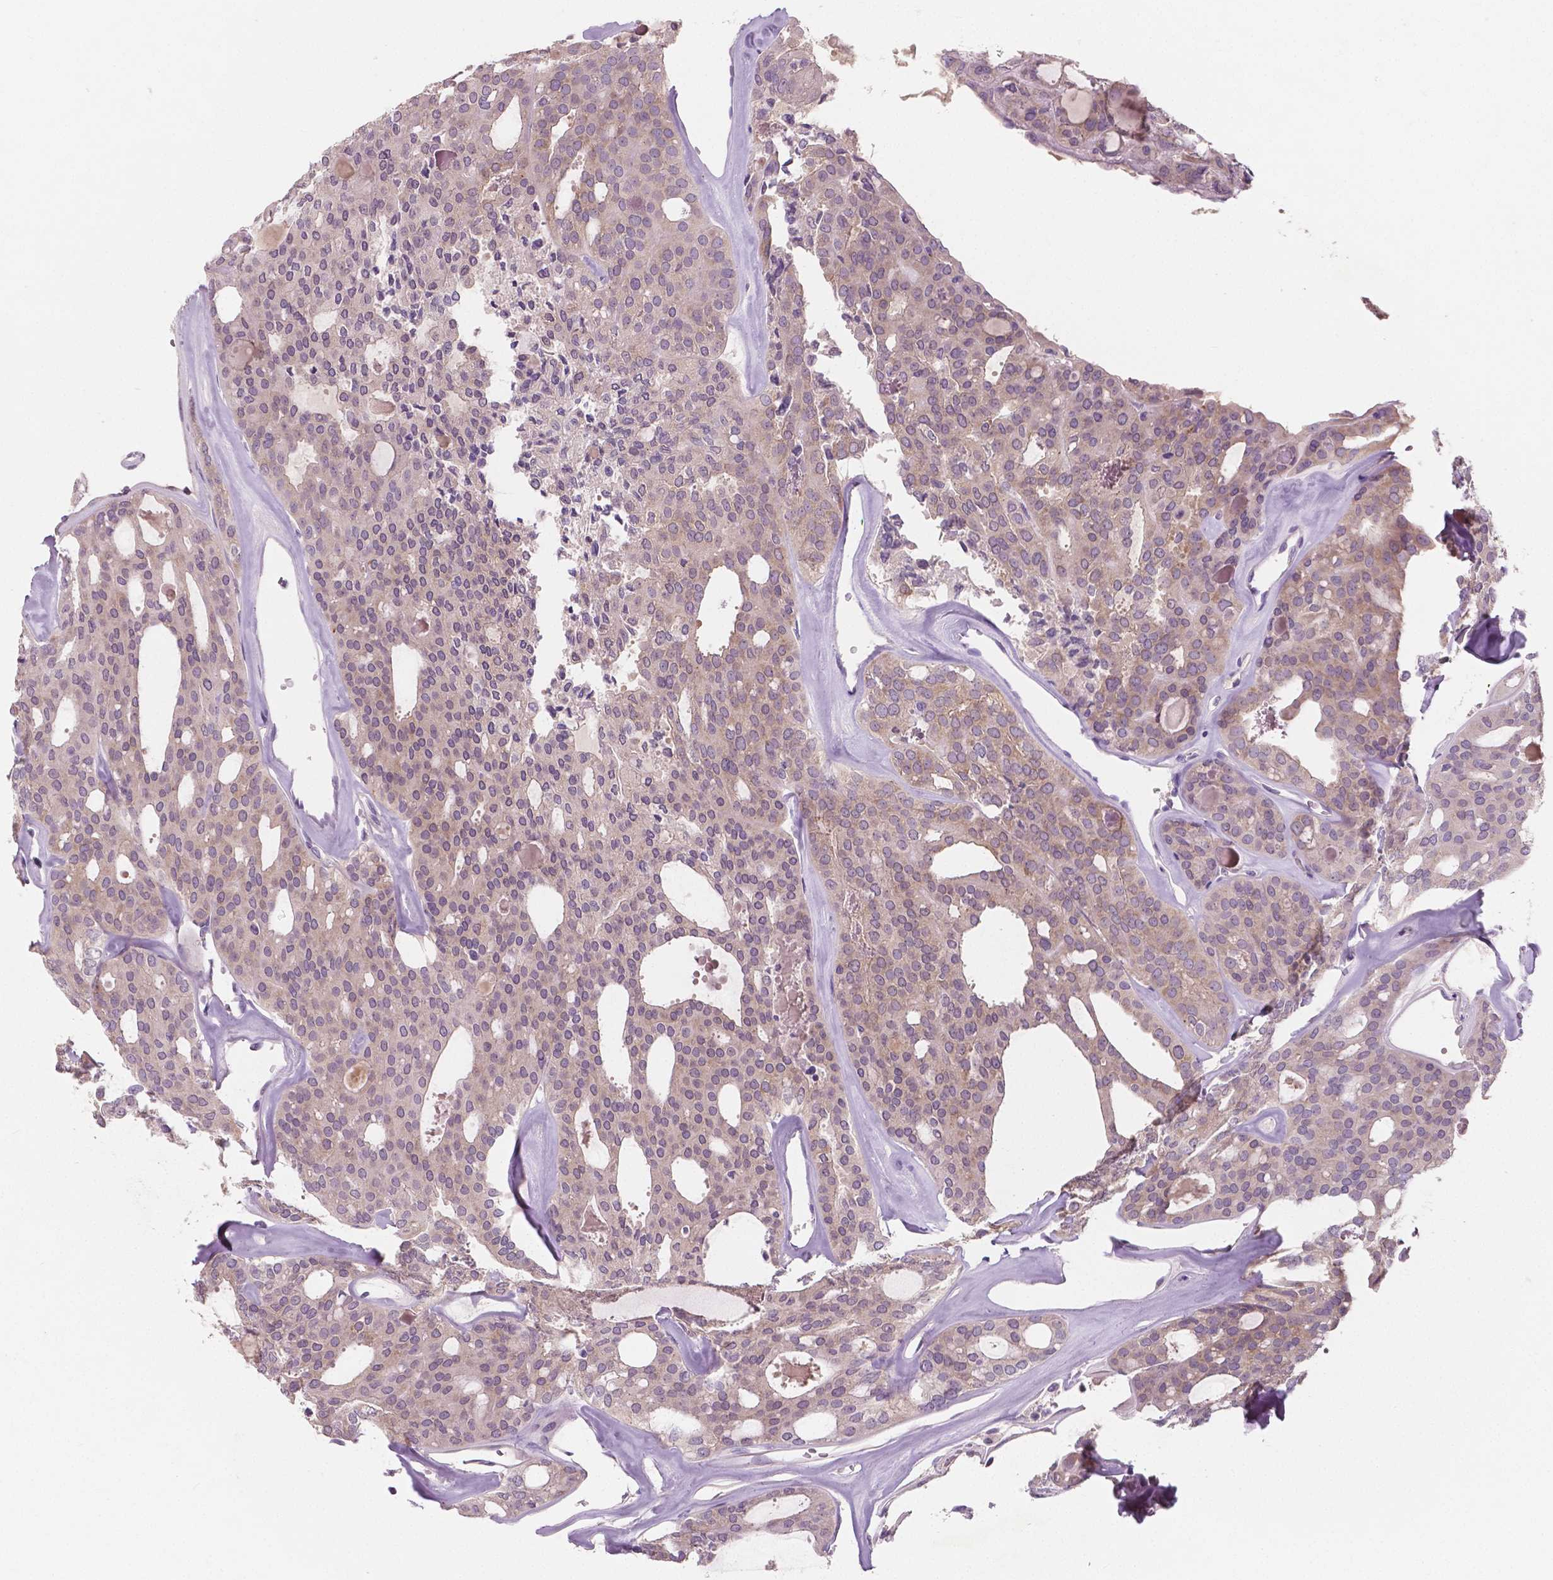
{"staining": {"intensity": "weak", "quantity": "25%-75%", "location": "cytoplasmic/membranous"}, "tissue": "thyroid cancer", "cell_type": "Tumor cells", "image_type": "cancer", "snomed": [{"axis": "morphology", "description": "Follicular adenoma carcinoma, NOS"}, {"axis": "topography", "description": "Thyroid gland"}], "caption": "Brown immunohistochemical staining in human thyroid cancer demonstrates weak cytoplasmic/membranous staining in approximately 25%-75% of tumor cells.", "gene": "LSM14B", "patient": {"sex": "male", "age": 75}}